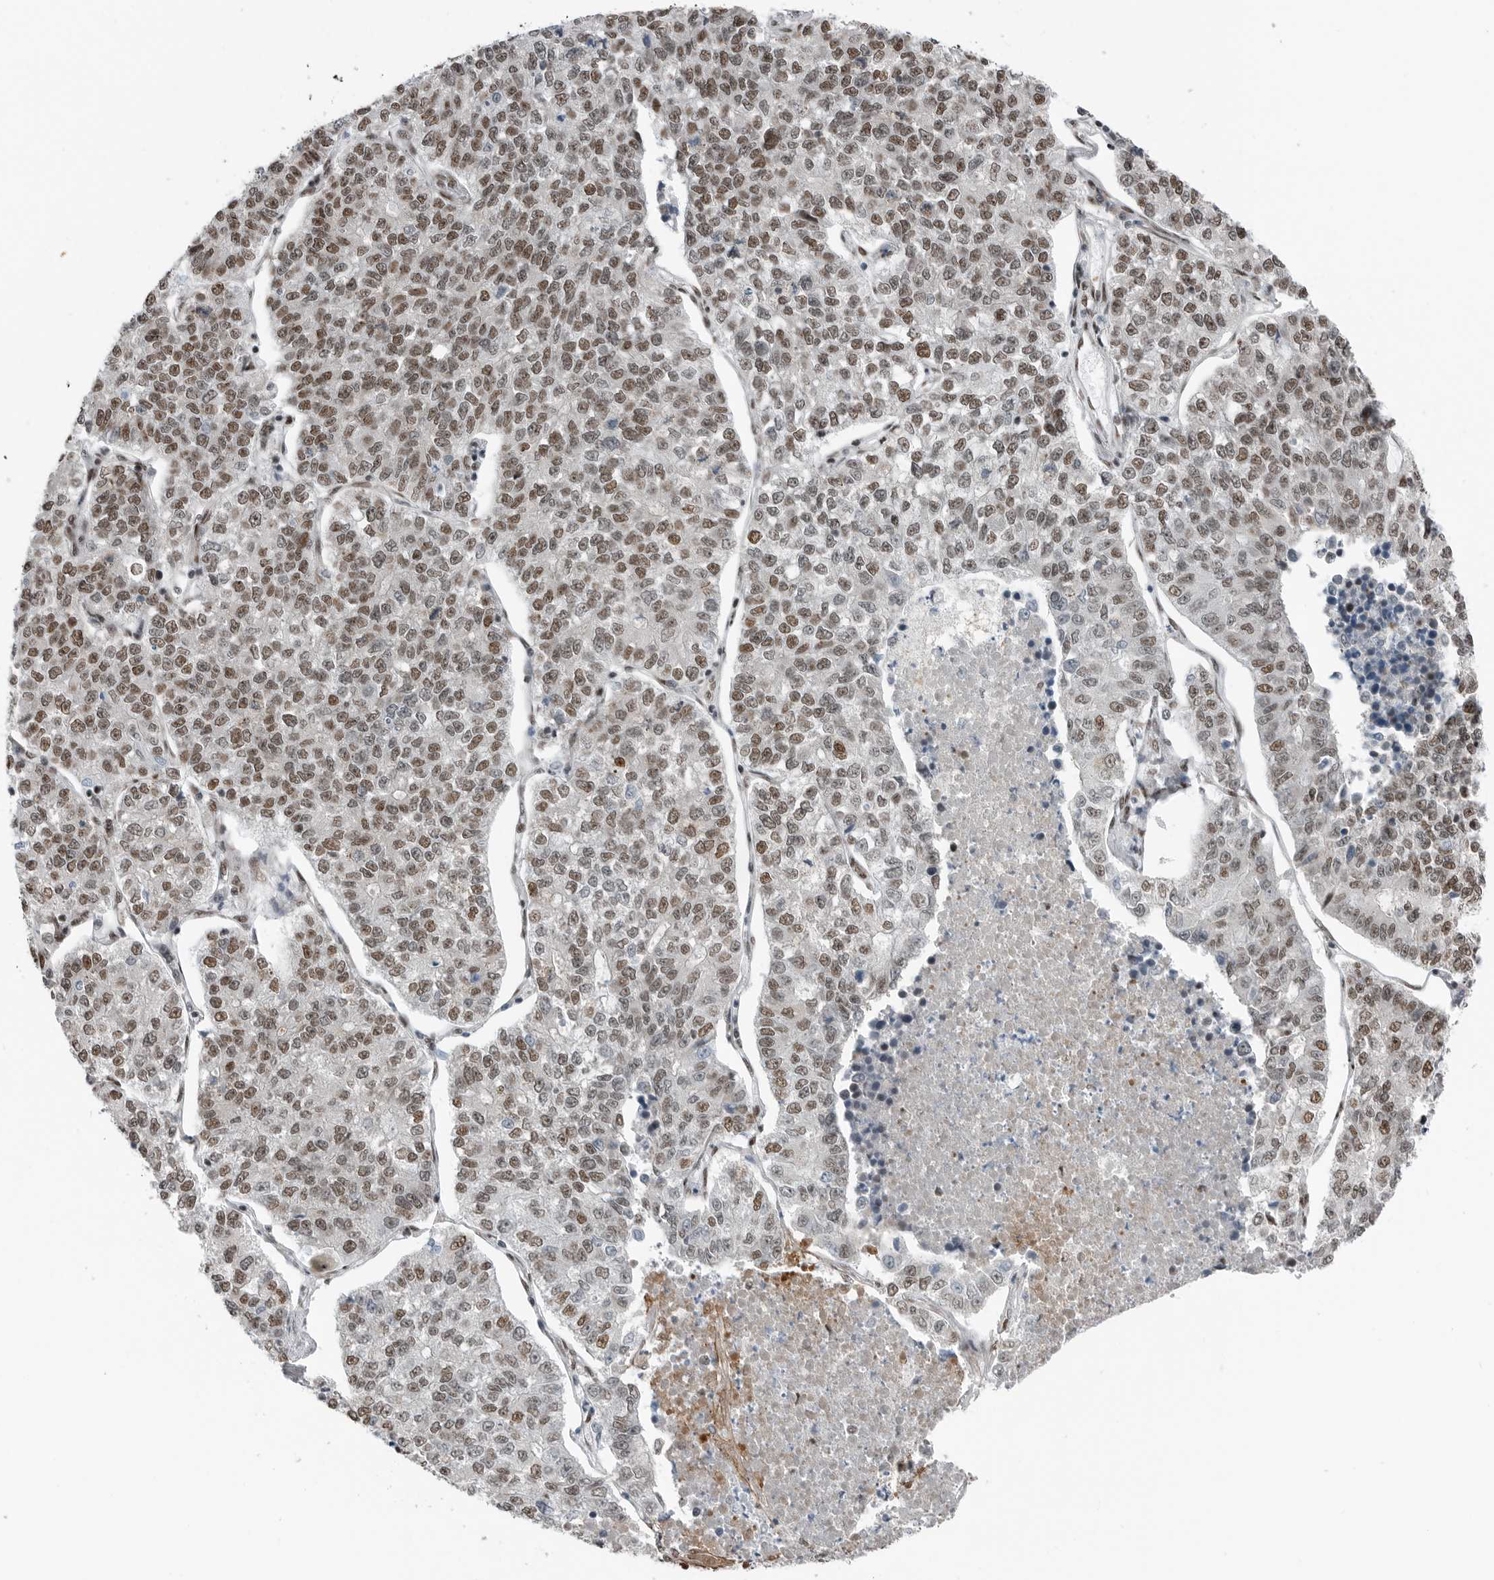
{"staining": {"intensity": "moderate", "quantity": ">75%", "location": "nuclear"}, "tissue": "lung cancer", "cell_type": "Tumor cells", "image_type": "cancer", "snomed": [{"axis": "morphology", "description": "Adenocarcinoma, NOS"}, {"axis": "topography", "description": "Lung"}], "caption": "The histopathology image demonstrates staining of lung adenocarcinoma, revealing moderate nuclear protein expression (brown color) within tumor cells.", "gene": "BLZF1", "patient": {"sex": "male", "age": 49}}